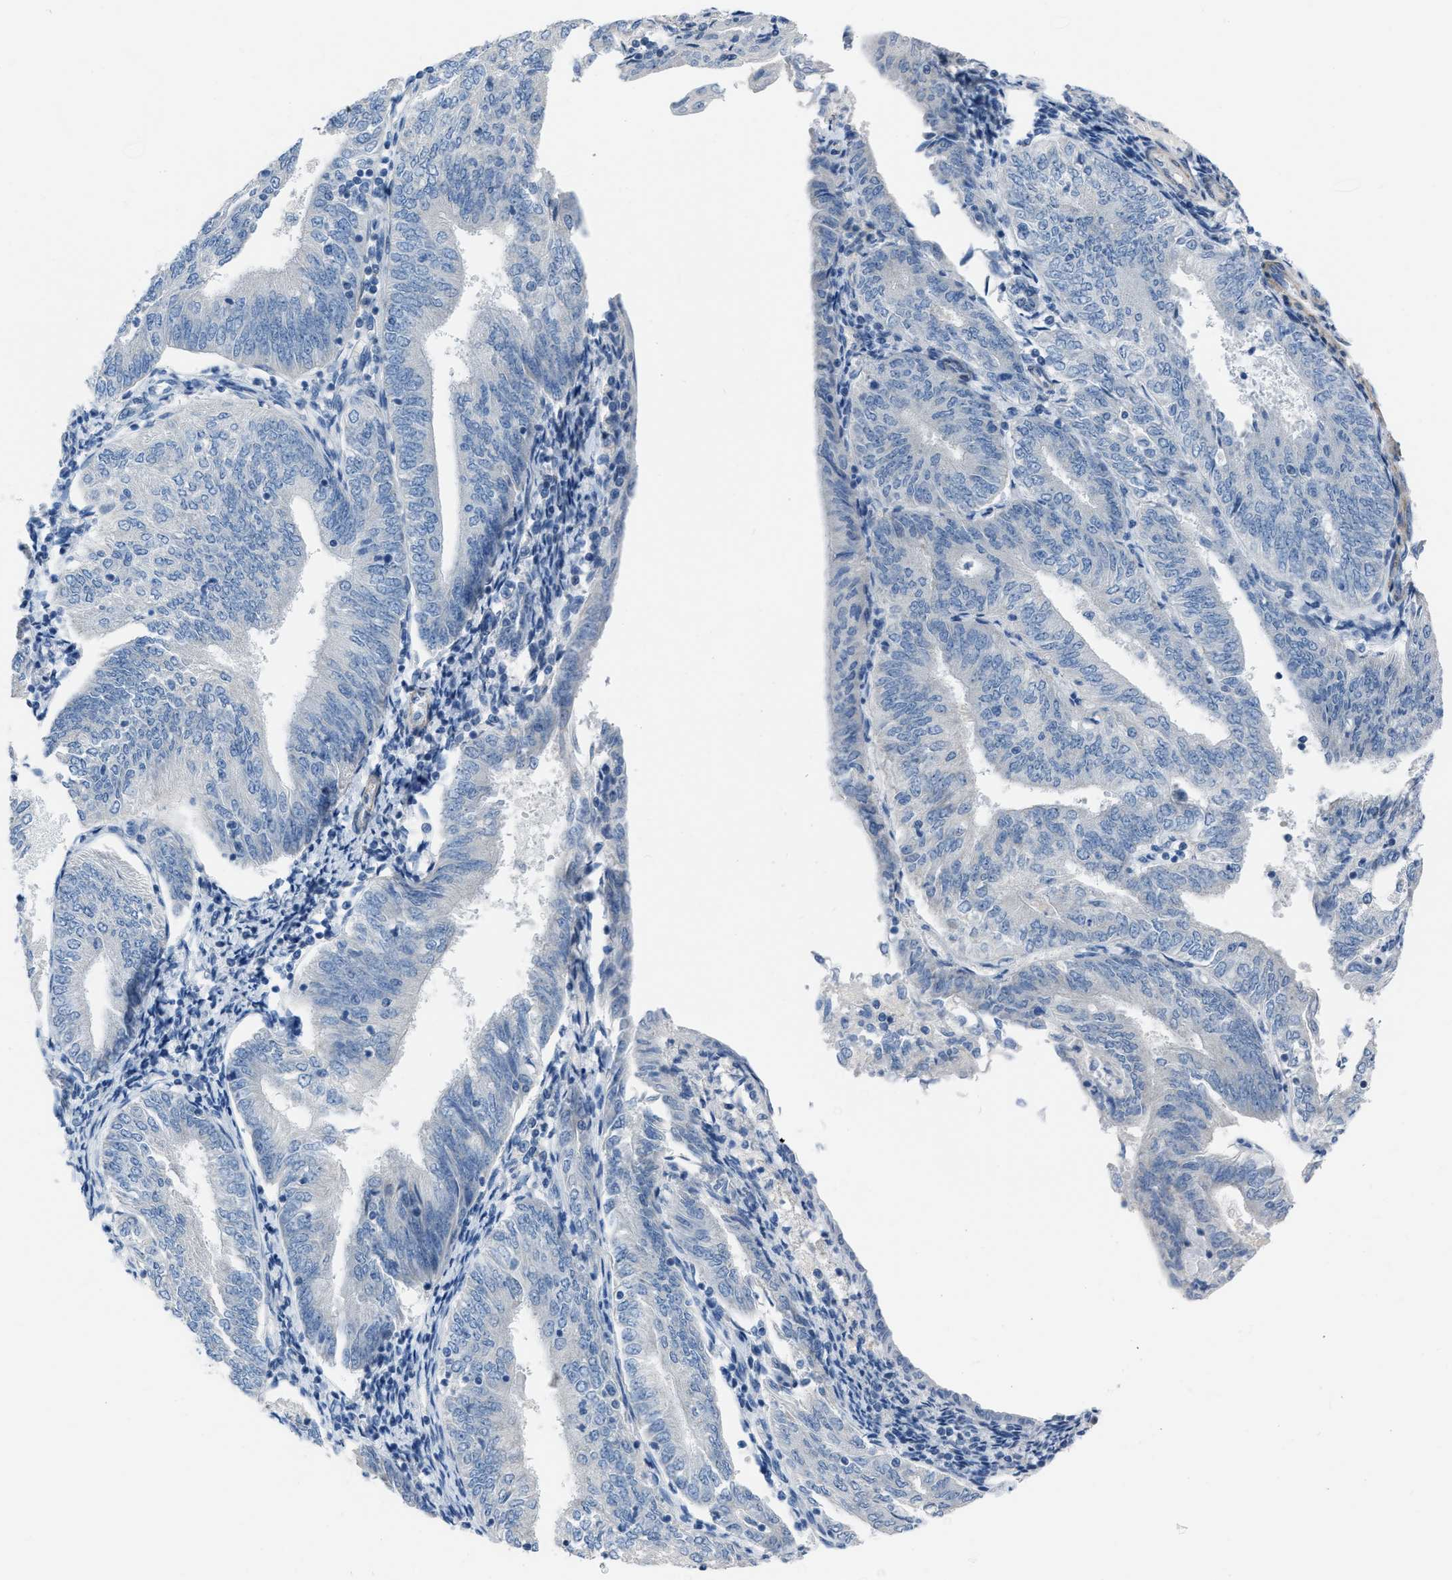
{"staining": {"intensity": "negative", "quantity": "none", "location": "none"}, "tissue": "endometrial cancer", "cell_type": "Tumor cells", "image_type": "cancer", "snomed": [{"axis": "morphology", "description": "Adenocarcinoma, NOS"}, {"axis": "topography", "description": "Endometrium"}], "caption": "The micrograph reveals no staining of tumor cells in adenocarcinoma (endometrial).", "gene": "SPATC1L", "patient": {"sex": "female", "age": 58}}